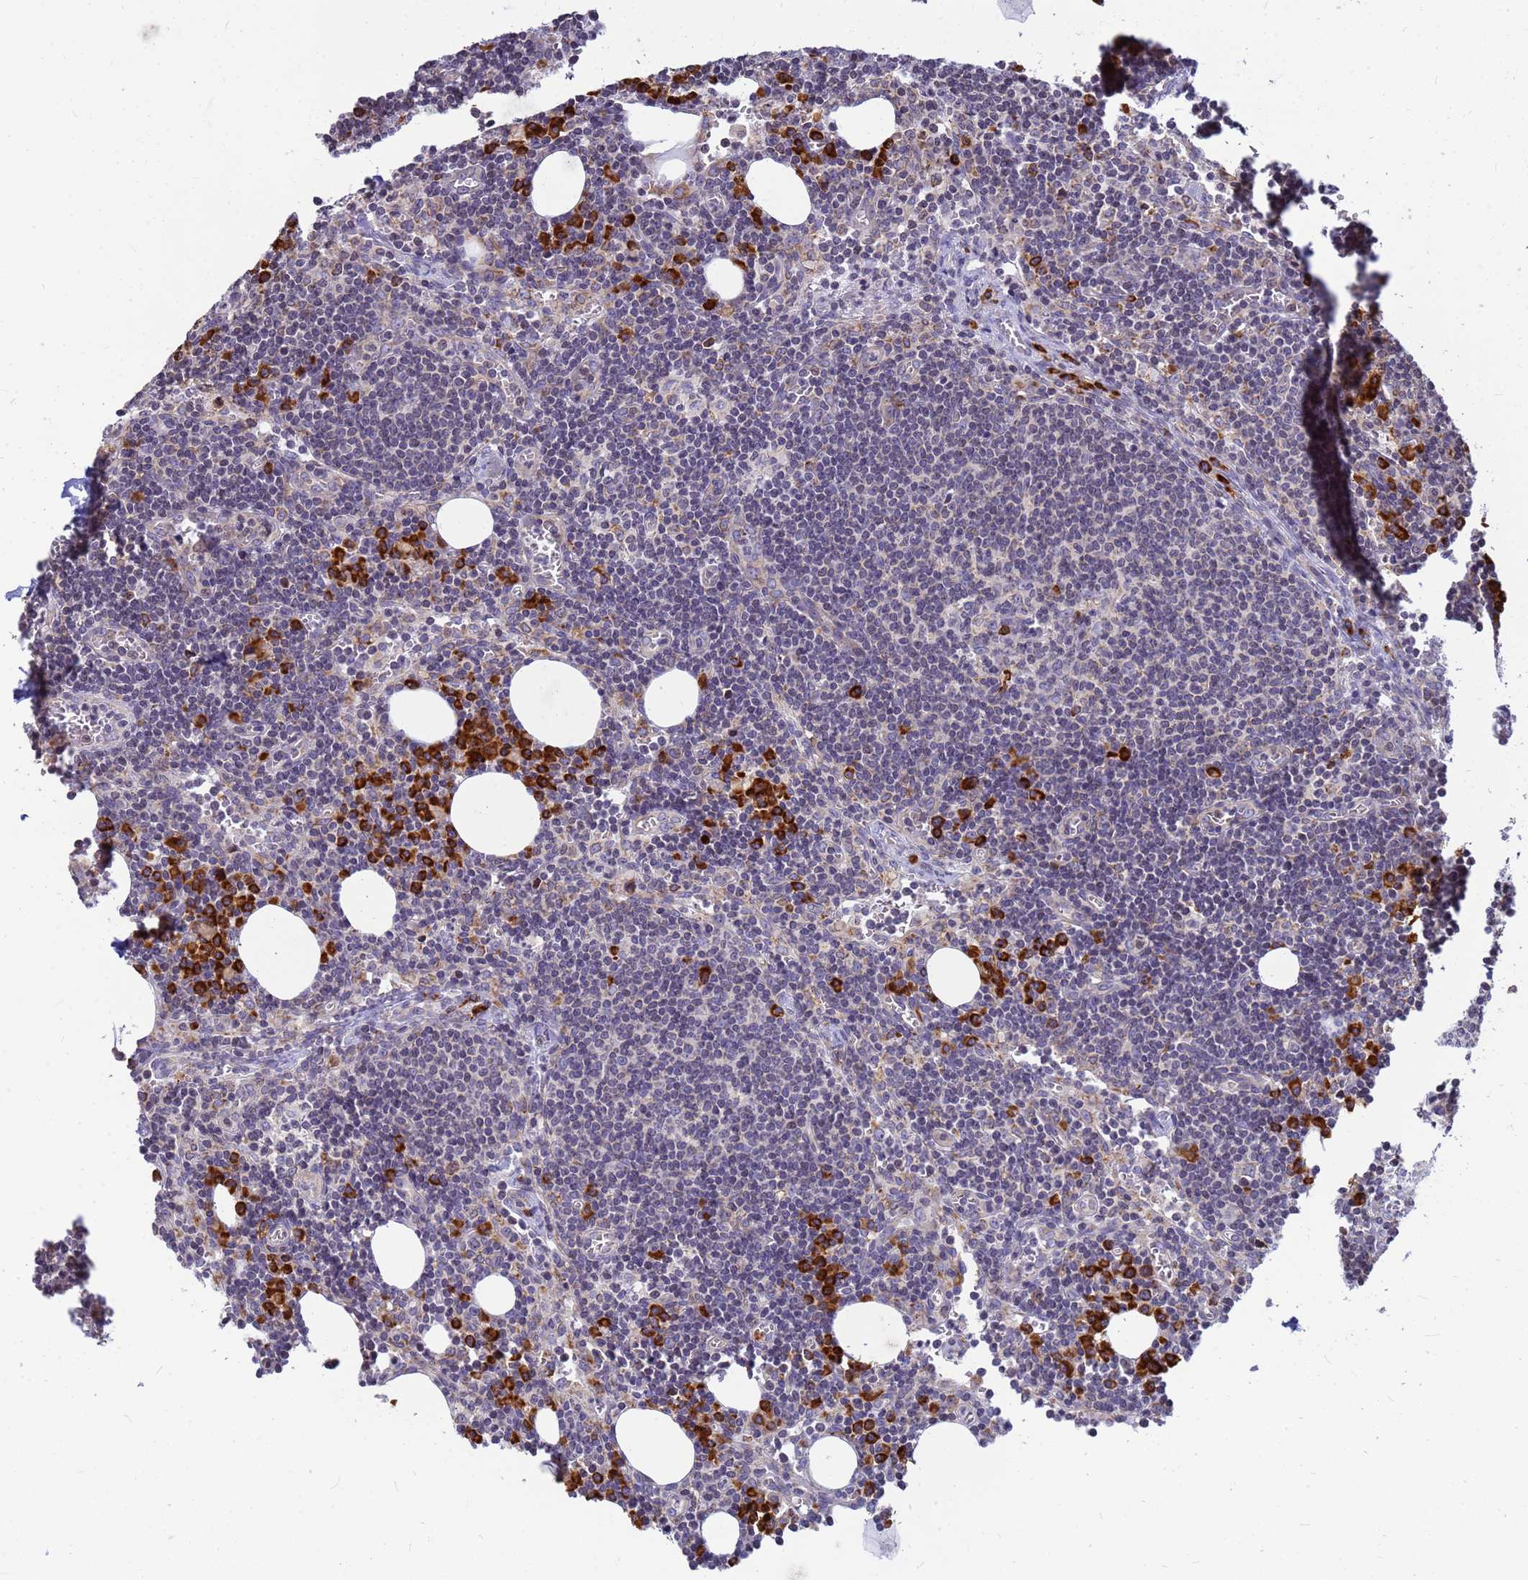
{"staining": {"intensity": "strong", "quantity": "<25%", "location": "cytoplasmic/membranous"}, "tissue": "lymph node", "cell_type": "Germinal center cells", "image_type": "normal", "snomed": [{"axis": "morphology", "description": "Normal tissue, NOS"}, {"axis": "topography", "description": "Lymph node"}], "caption": "Benign lymph node shows strong cytoplasmic/membranous staining in approximately <25% of germinal center cells, visualized by immunohistochemistry. Using DAB (3,3'-diaminobenzidine) (brown) and hematoxylin (blue) stains, captured at high magnification using brightfield microscopy.", "gene": "SSR4", "patient": {"sex": "female", "age": 27}}